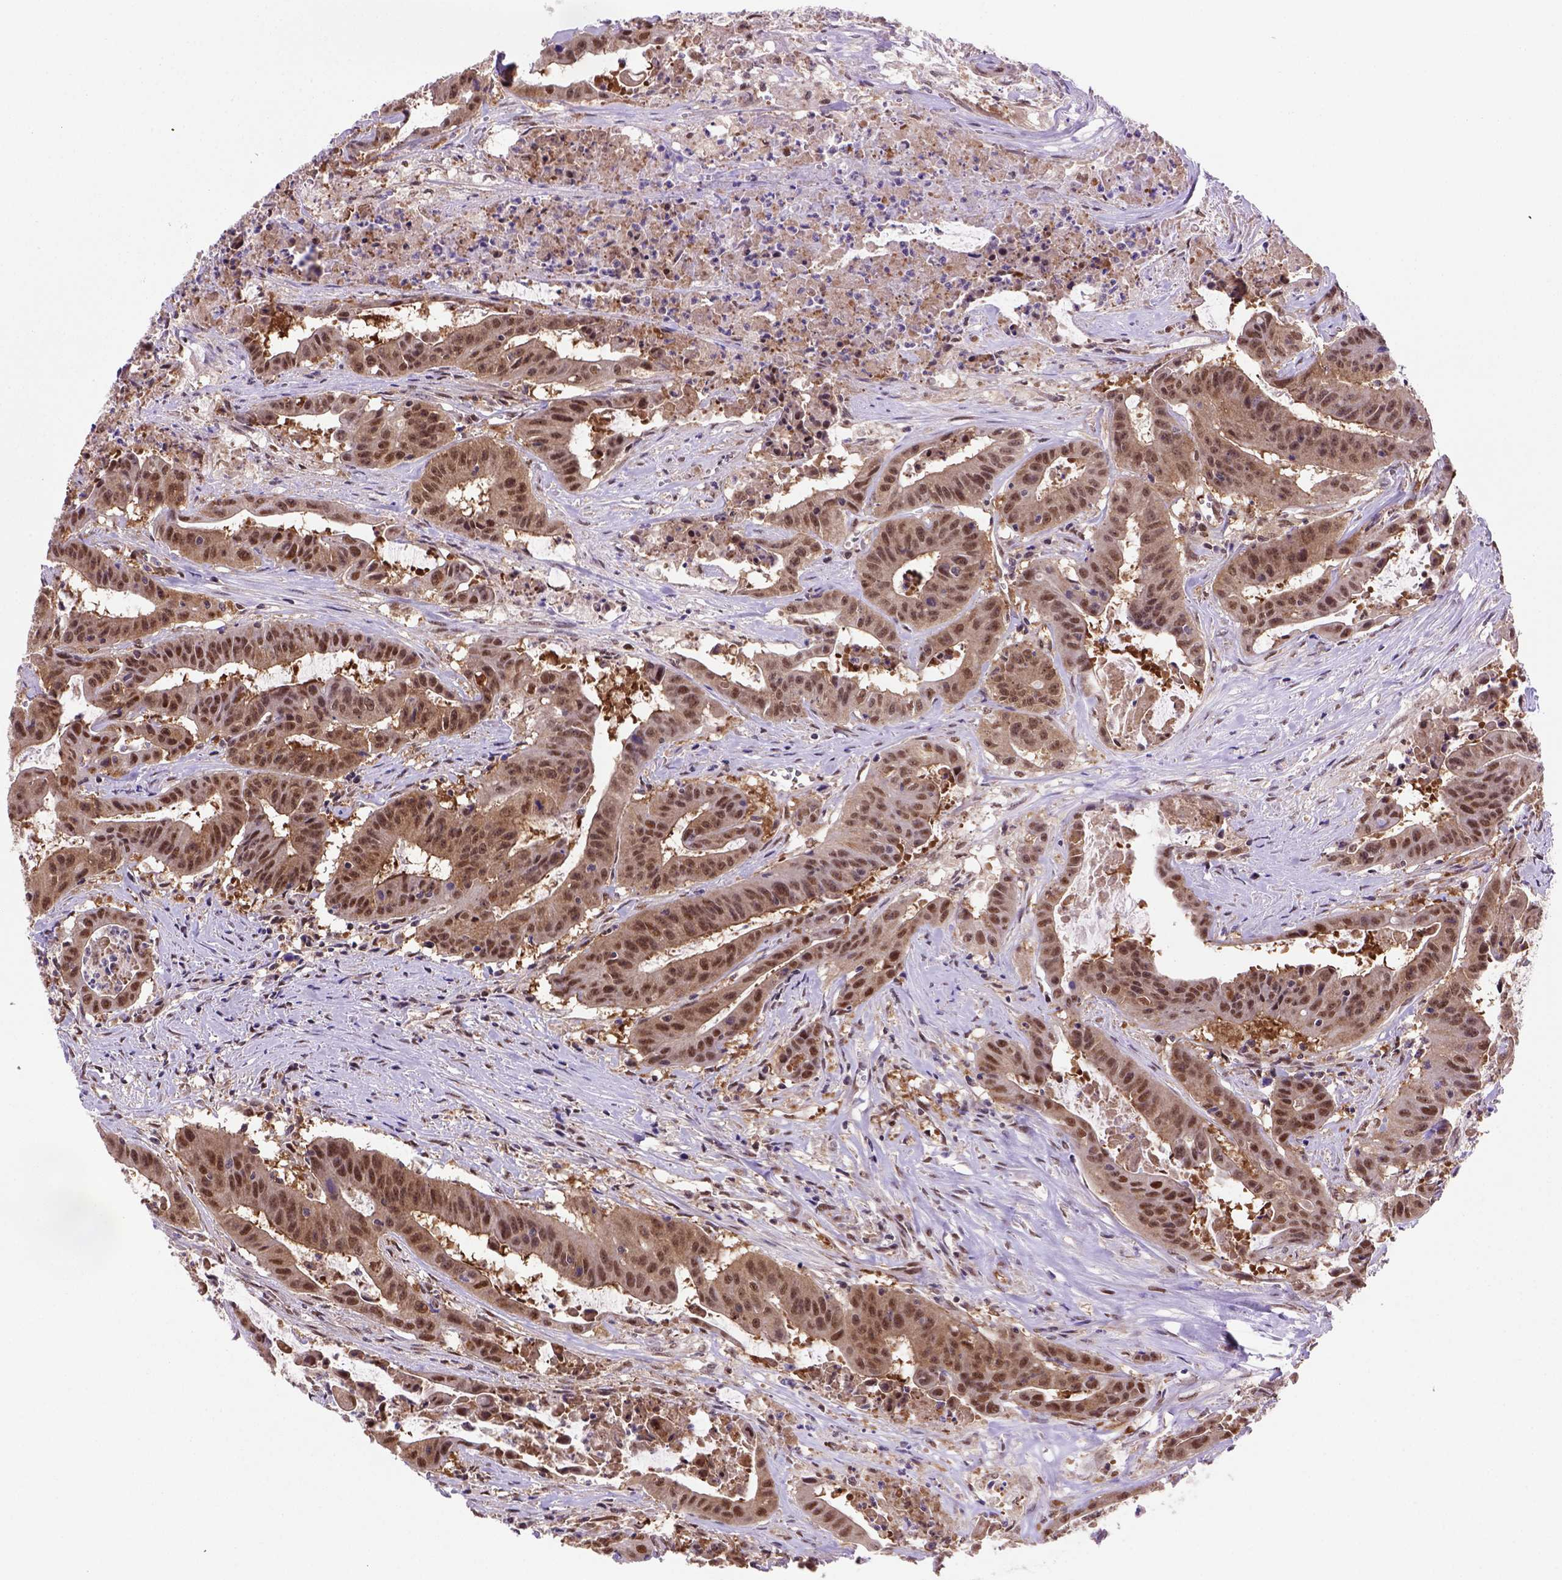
{"staining": {"intensity": "strong", "quantity": ">75%", "location": "cytoplasmic/membranous,nuclear"}, "tissue": "colorectal cancer", "cell_type": "Tumor cells", "image_type": "cancer", "snomed": [{"axis": "morphology", "description": "Adenocarcinoma, NOS"}, {"axis": "topography", "description": "Colon"}], "caption": "This photomicrograph shows immunohistochemistry (IHC) staining of colorectal adenocarcinoma, with high strong cytoplasmic/membranous and nuclear expression in approximately >75% of tumor cells.", "gene": "PSMC2", "patient": {"sex": "male", "age": 33}}